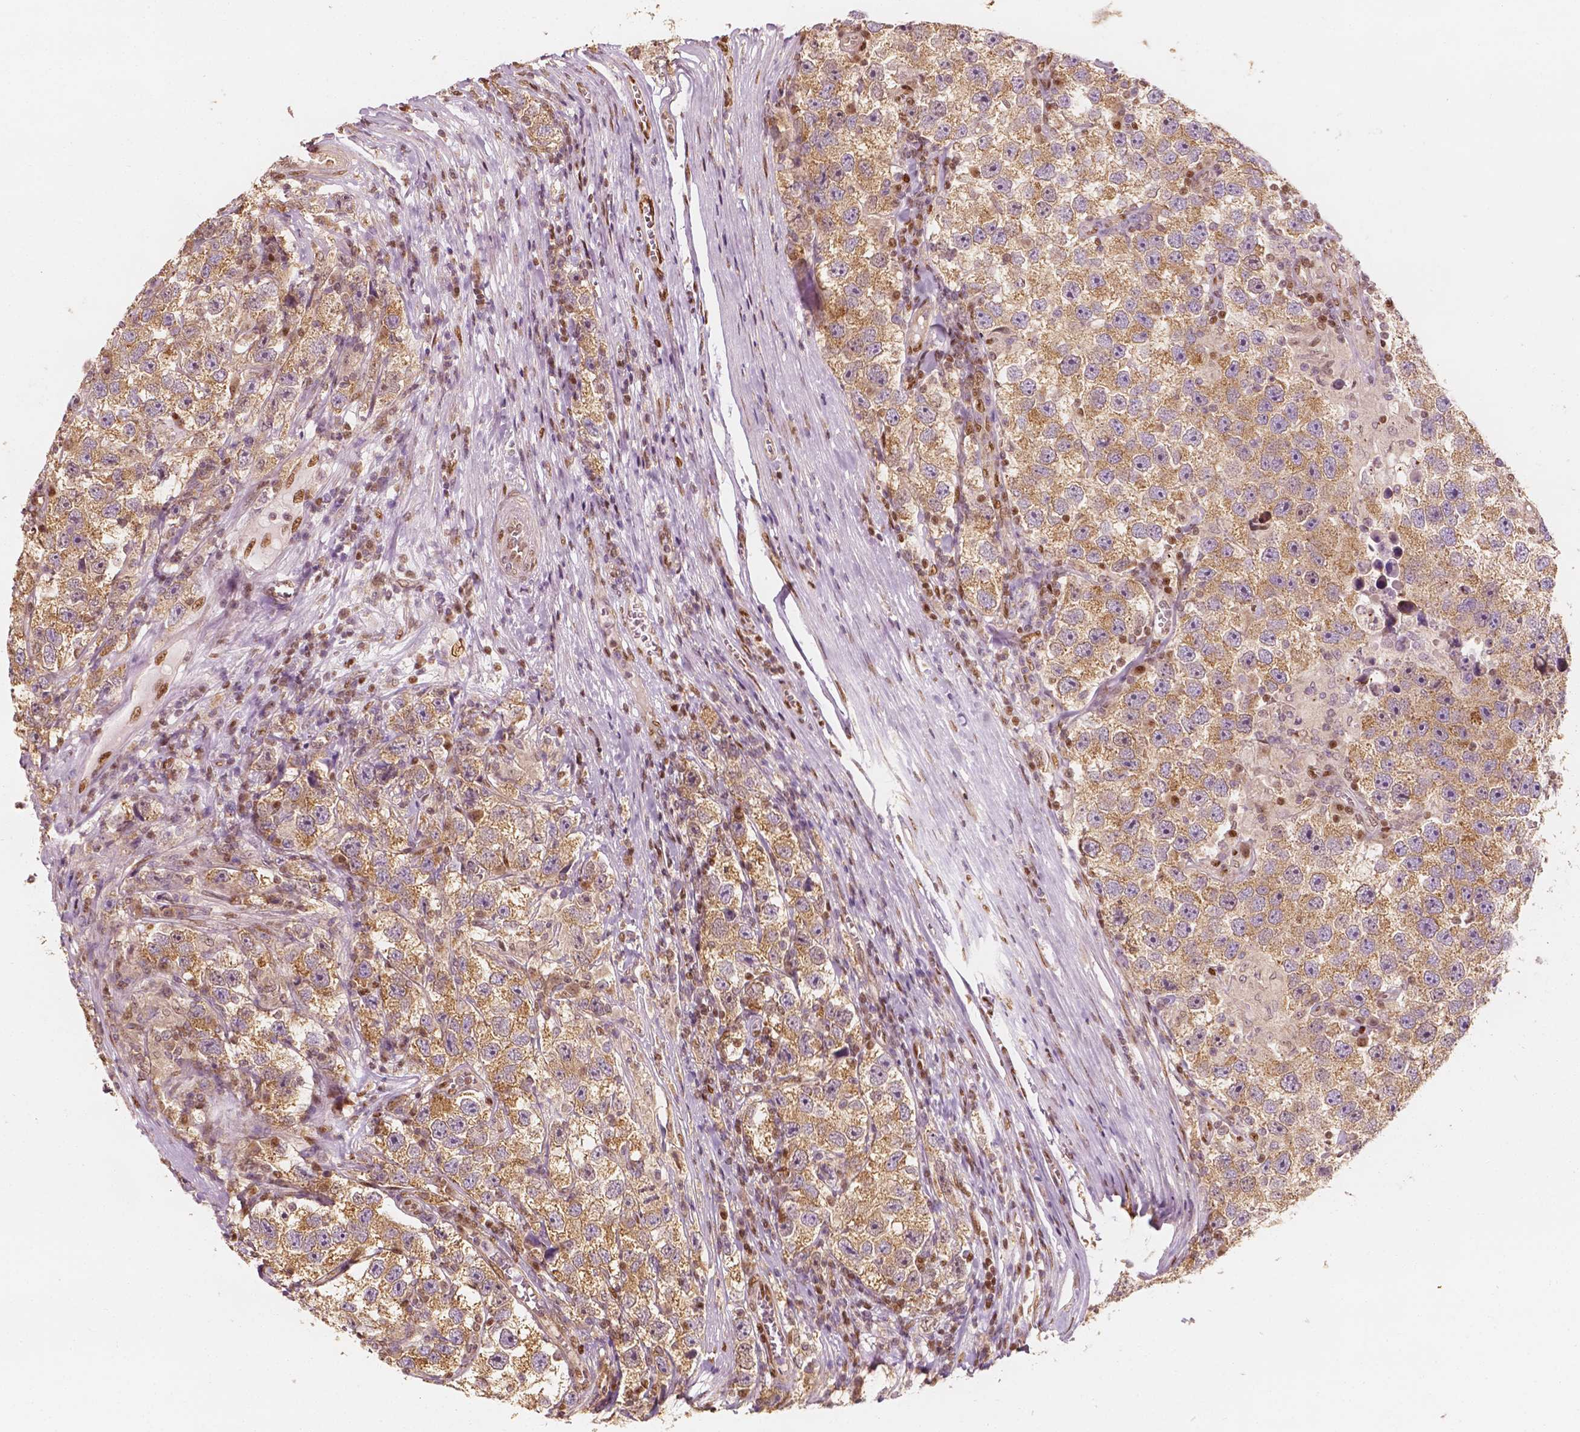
{"staining": {"intensity": "moderate", "quantity": ">75%", "location": "cytoplasmic/membranous"}, "tissue": "testis cancer", "cell_type": "Tumor cells", "image_type": "cancer", "snomed": [{"axis": "morphology", "description": "Seminoma, NOS"}, {"axis": "topography", "description": "Testis"}], "caption": "The micrograph shows a brown stain indicating the presence of a protein in the cytoplasmic/membranous of tumor cells in testis cancer.", "gene": "TBC1D17", "patient": {"sex": "male", "age": 26}}